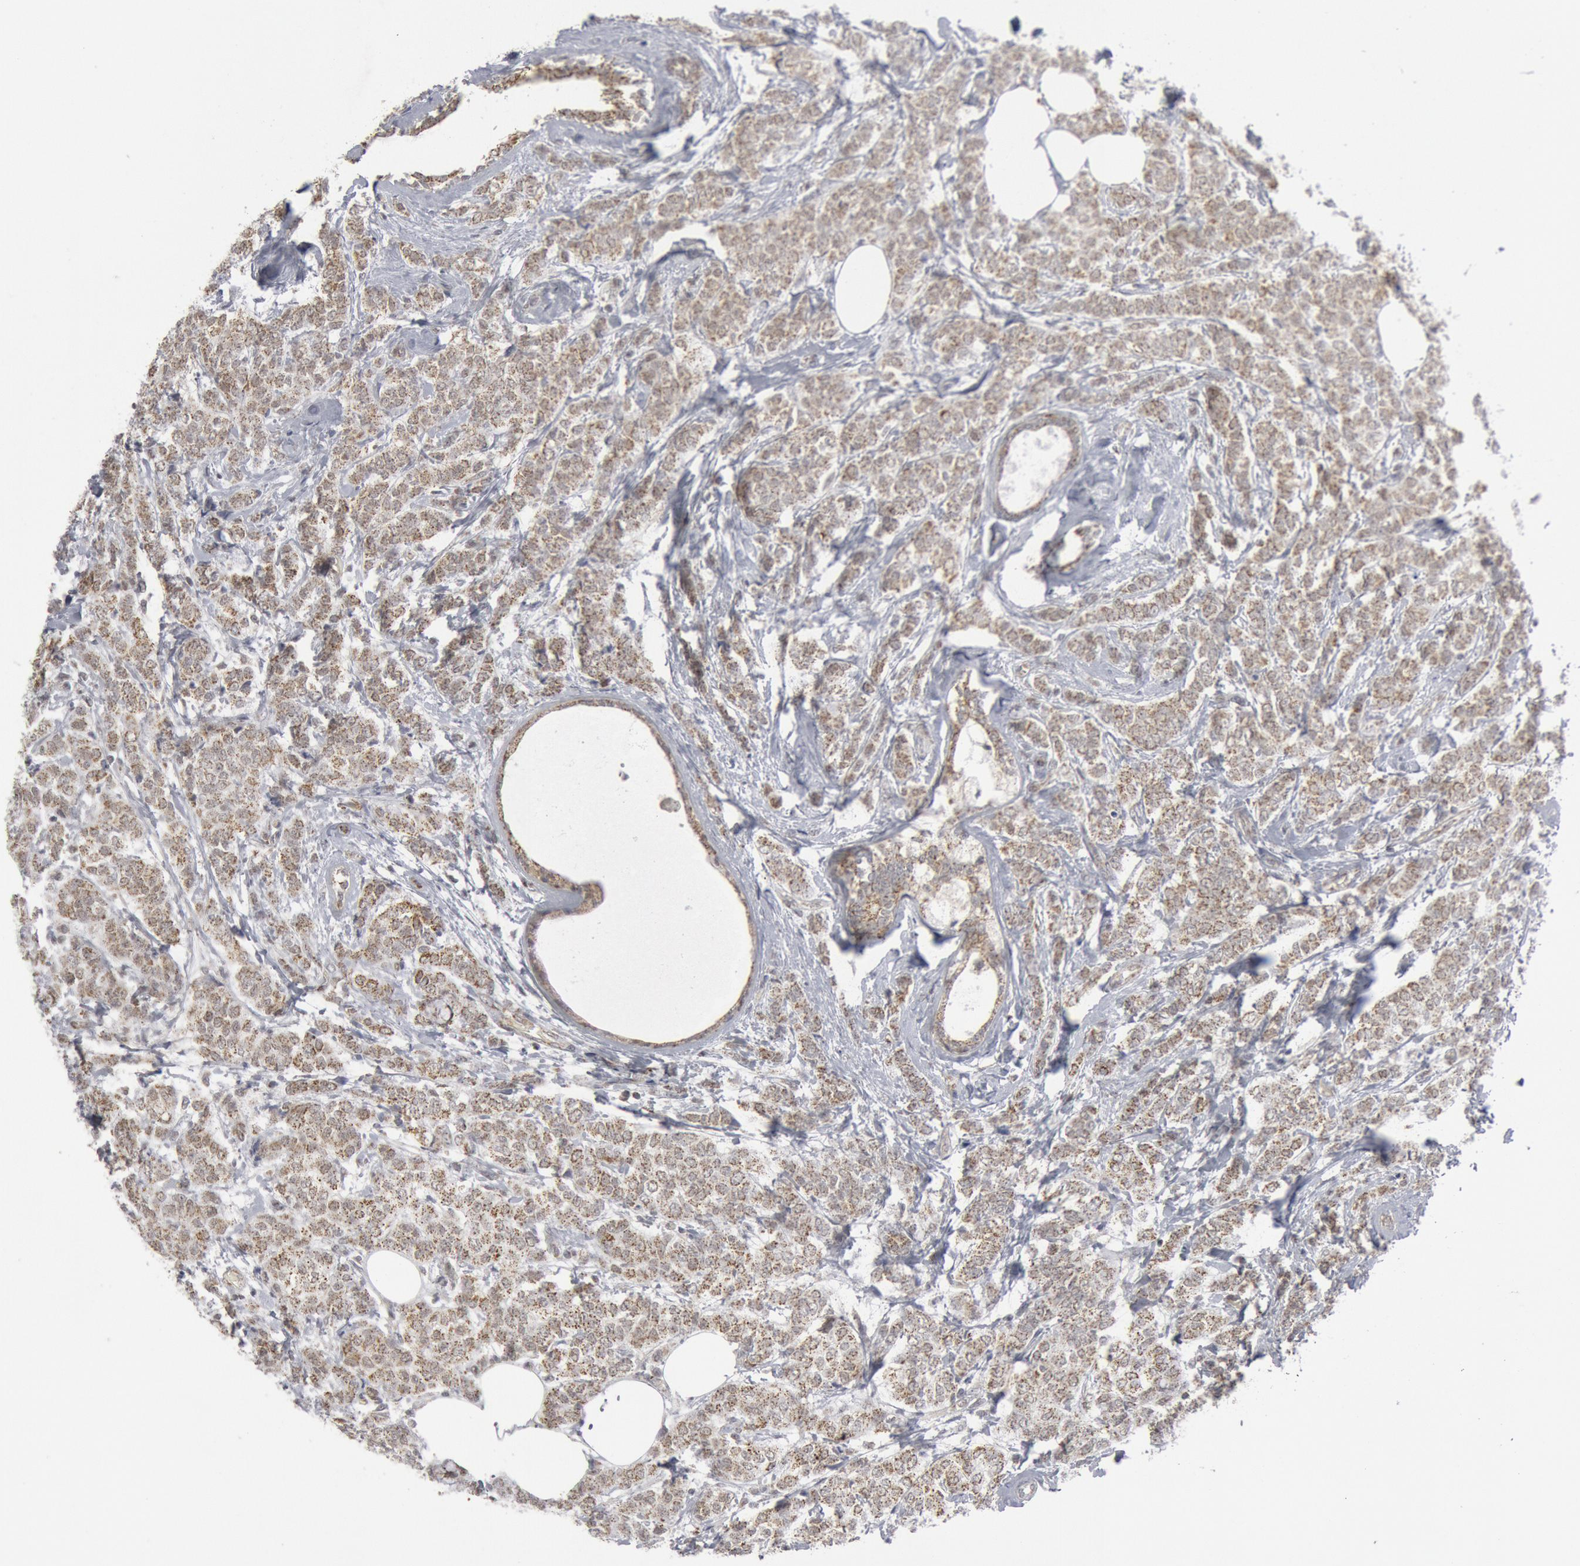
{"staining": {"intensity": "weak", "quantity": ">75%", "location": "cytoplasmic/membranous"}, "tissue": "breast cancer", "cell_type": "Tumor cells", "image_type": "cancer", "snomed": [{"axis": "morphology", "description": "Lobular carcinoma"}, {"axis": "topography", "description": "Breast"}], "caption": "Protein expression analysis of human breast lobular carcinoma reveals weak cytoplasmic/membranous staining in about >75% of tumor cells. (Stains: DAB in brown, nuclei in blue, Microscopy: brightfield microscopy at high magnification).", "gene": "CASP9", "patient": {"sex": "female", "age": 60}}